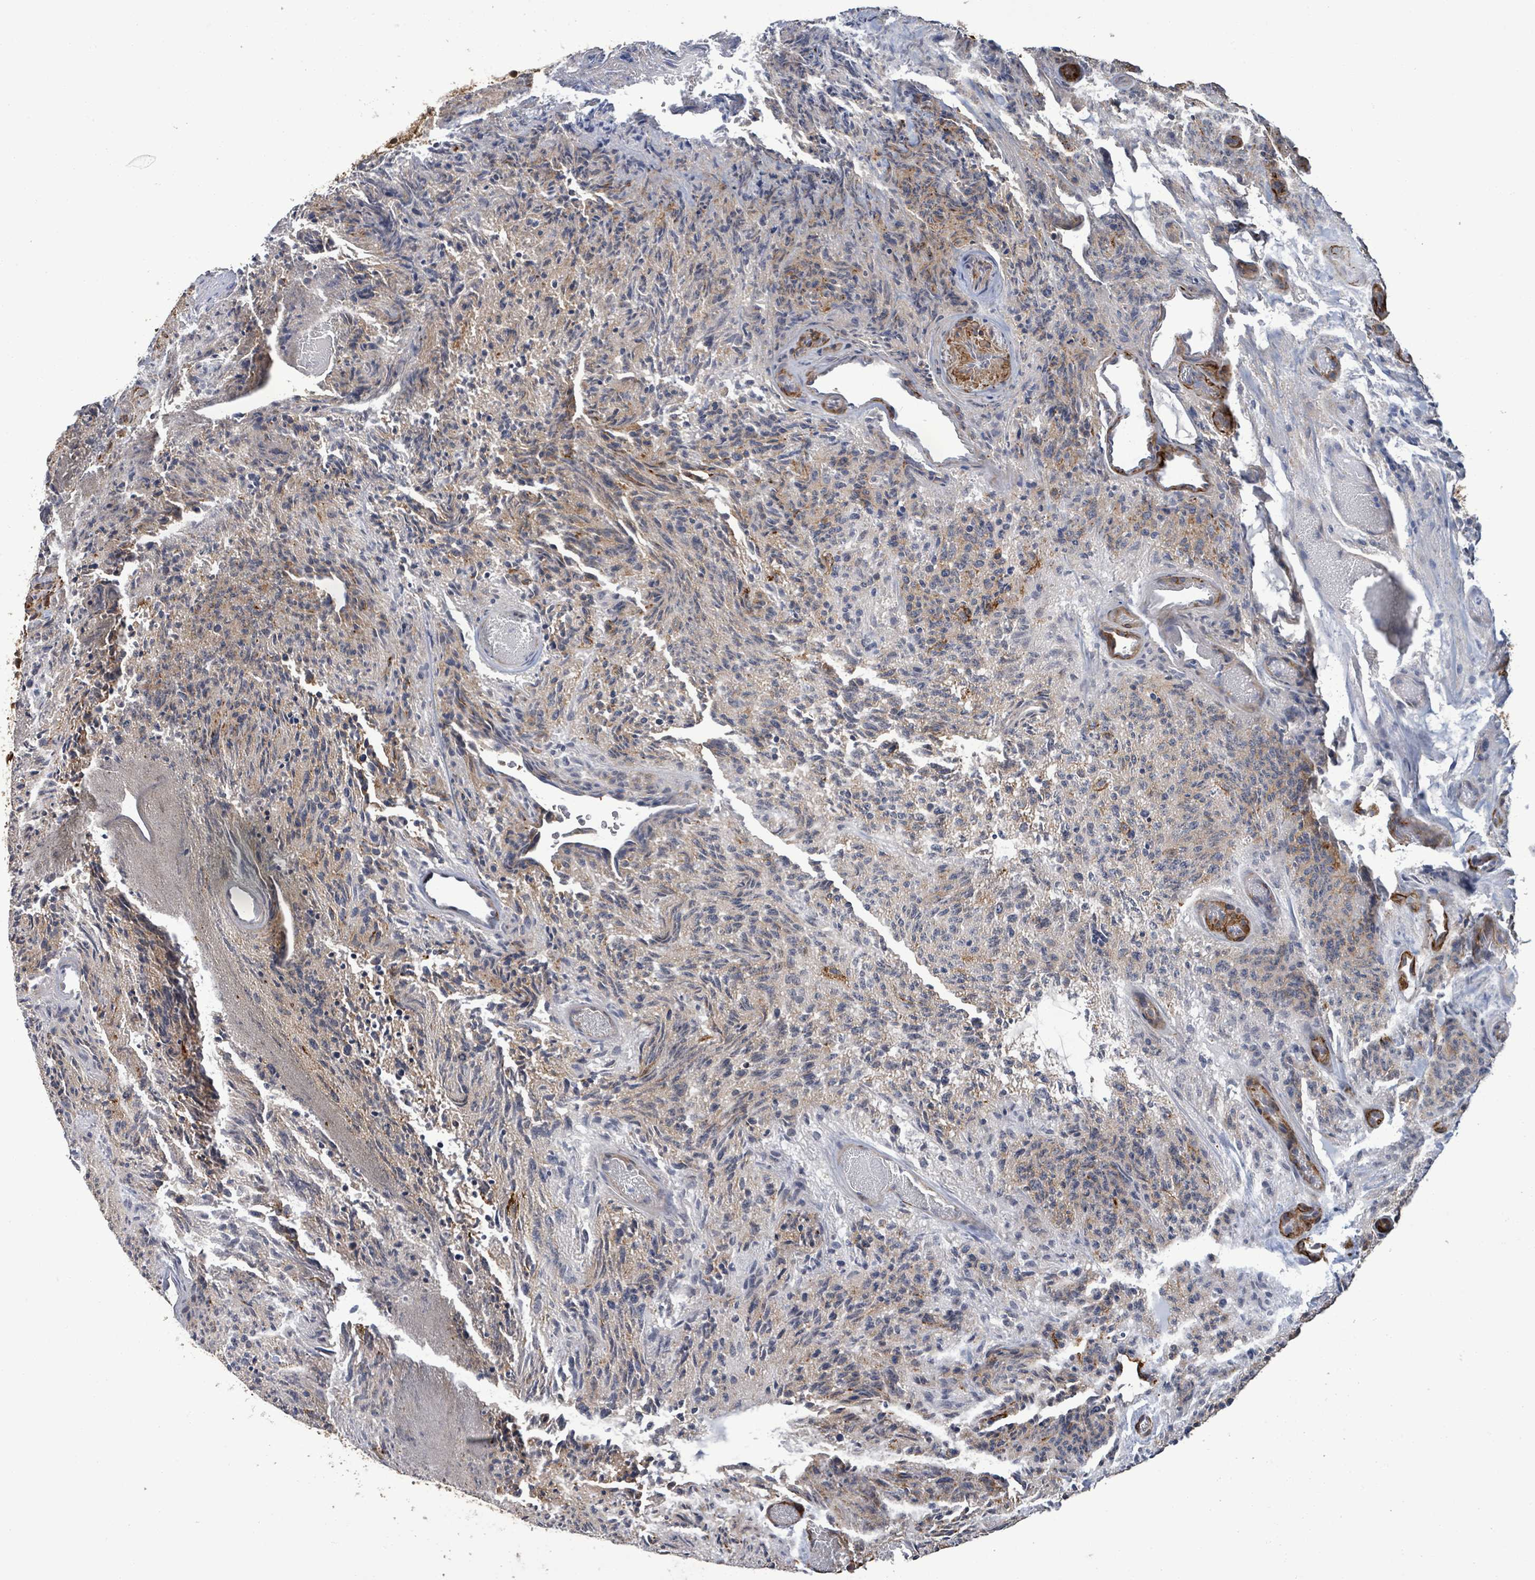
{"staining": {"intensity": "strong", "quantity": "25%-75%", "location": "cytoplasmic/membranous"}, "tissue": "glioma", "cell_type": "Tumor cells", "image_type": "cancer", "snomed": [{"axis": "morphology", "description": "Glioma, malignant, High grade"}, {"axis": "topography", "description": "Brain"}], "caption": "High-power microscopy captured an immunohistochemistry photomicrograph of malignant glioma (high-grade), revealing strong cytoplasmic/membranous staining in approximately 25%-75% of tumor cells.", "gene": "KLC1", "patient": {"sex": "male", "age": 36}}